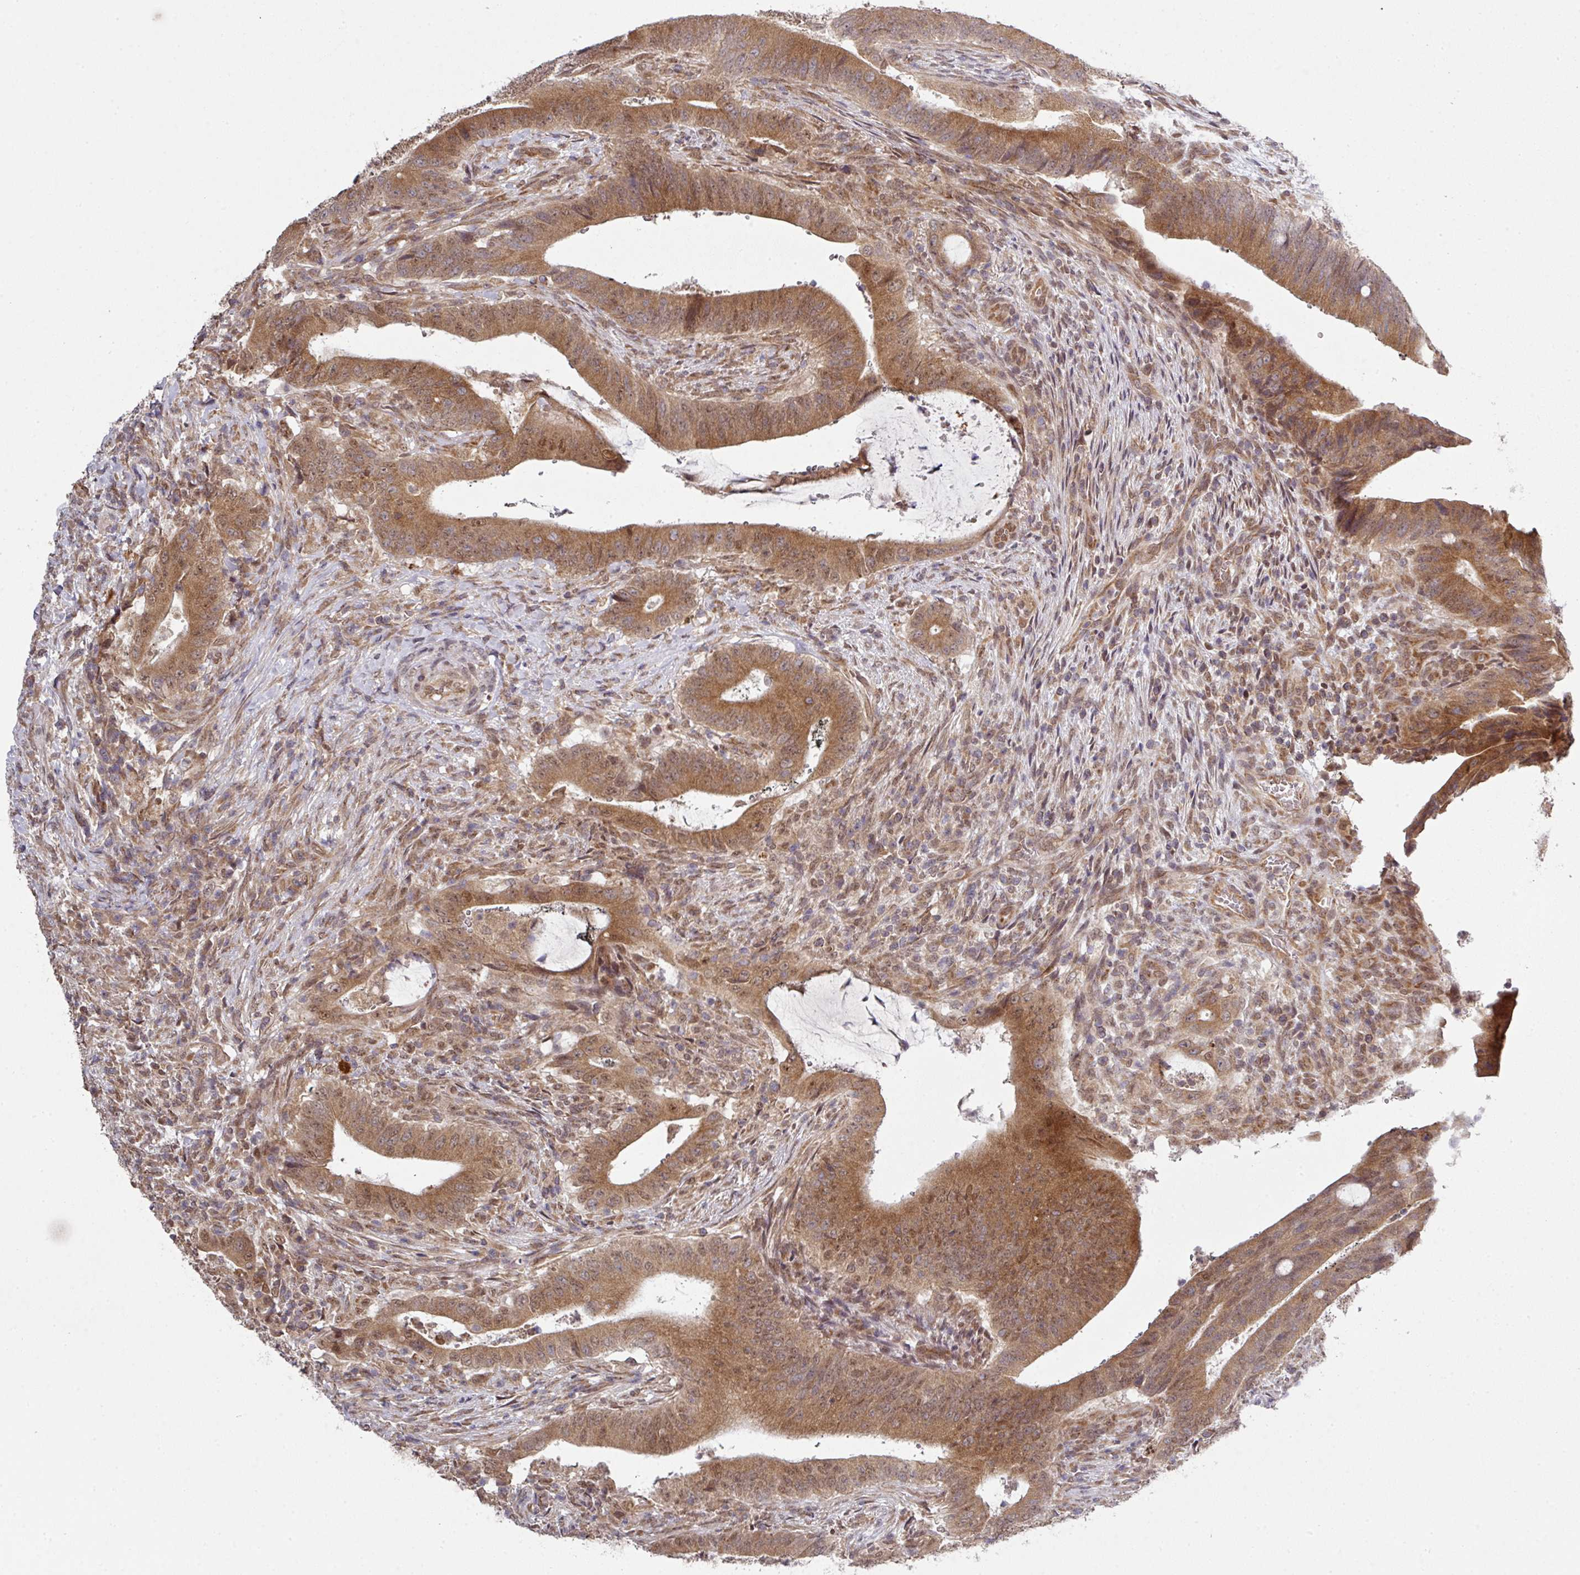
{"staining": {"intensity": "moderate", "quantity": ">75%", "location": "cytoplasmic/membranous,nuclear"}, "tissue": "colorectal cancer", "cell_type": "Tumor cells", "image_type": "cancer", "snomed": [{"axis": "morphology", "description": "Adenocarcinoma, NOS"}, {"axis": "topography", "description": "Colon"}], "caption": "Immunohistochemical staining of colorectal adenocarcinoma shows moderate cytoplasmic/membranous and nuclear protein positivity in approximately >75% of tumor cells. (DAB = brown stain, brightfield microscopy at high magnification).", "gene": "CAMLG", "patient": {"sex": "female", "age": 43}}